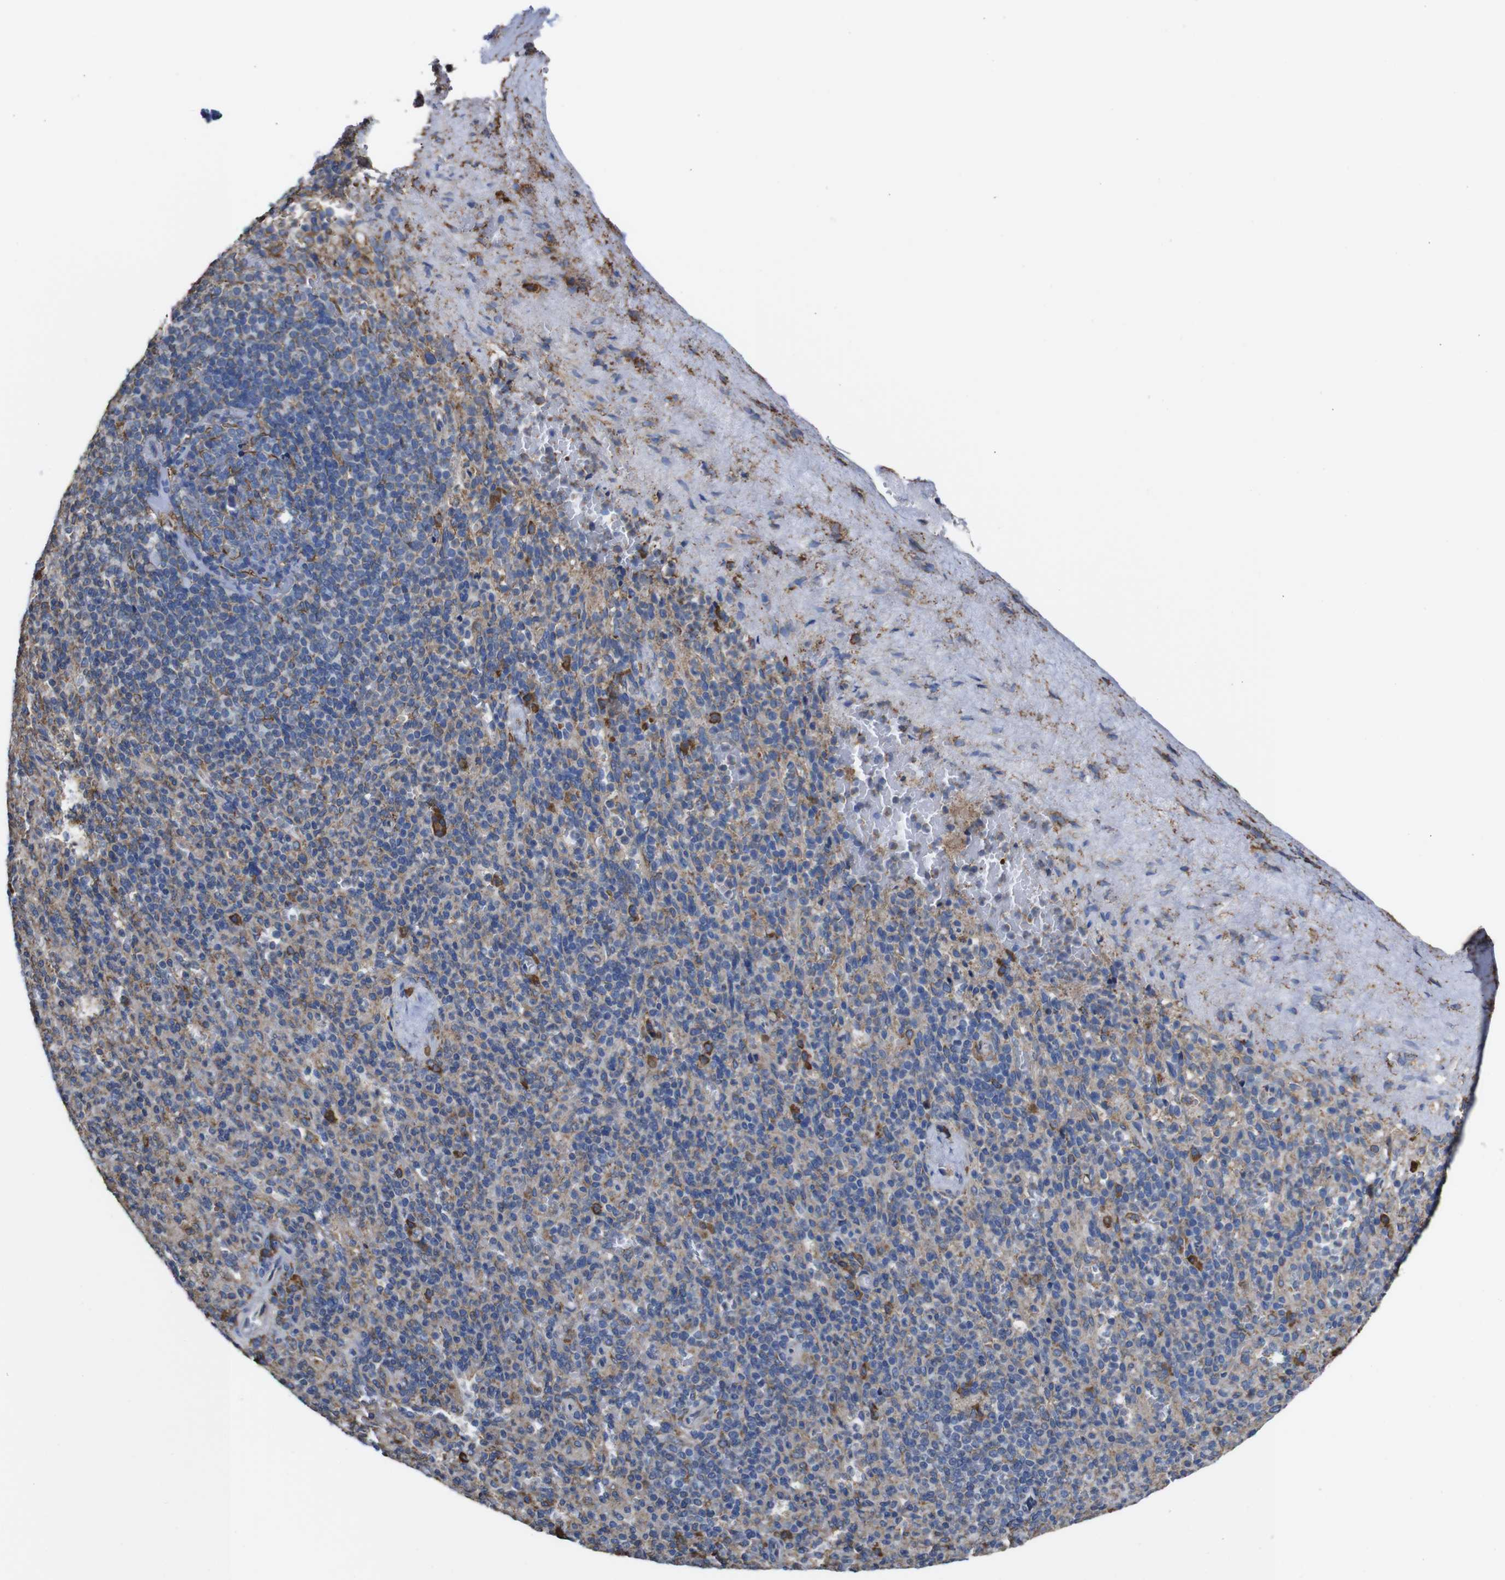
{"staining": {"intensity": "moderate", "quantity": ">75%", "location": "cytoplasmic/membranous"}, "tissue": "spleen", "cell_type": "Cells in red pulp", "image_type": "normal", "snomed": [{"axis": "morphology", "description": "Normal tissue, NOS"}, {"axis": "topography", "description": "Spleen"}], "caption": "High-magnification brightfield microscopy of normal spleen stained with DAB (brown) and counterstained with hematoxylin (blue). cells in red pulp exhibit moderate cytoplasmic/membranous expression is present in about>75% of cells. Immunohistochemistry (ihc) stains the protein of interest in brown and the nuclei are stained blue.", "gene": "PPIB", "patient": {"sex": "female", "age": 74}}